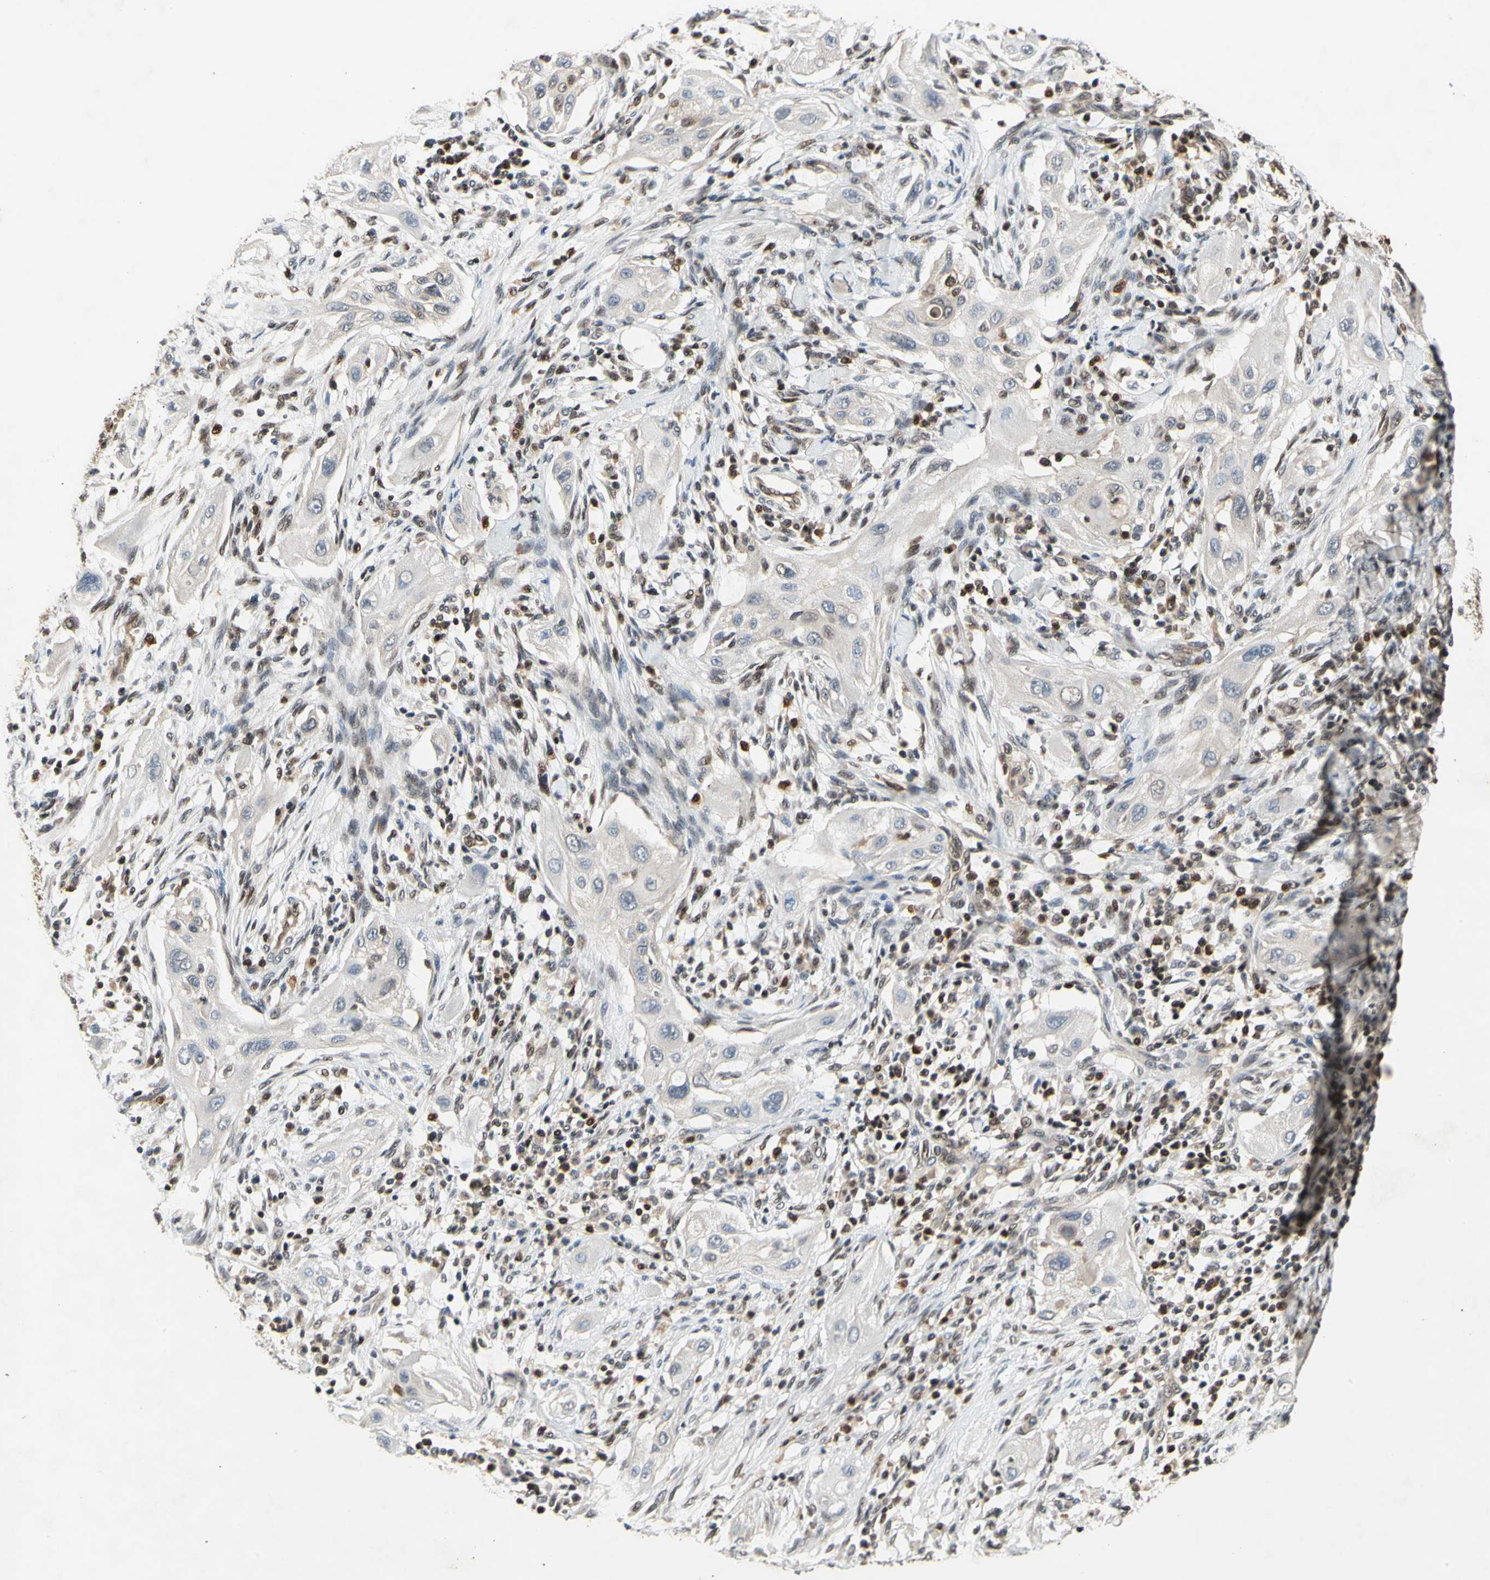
{"staining": {"intensity": "negative", "quantity": "none", "location": "none"}, "tissue": "lung cancer", "cell_type": "Tumor cells", "image_type": "cancer", "snomed": [{"axis": "morphology", "description": "Squamous cell carcinoma, NOS"}, {"axis": "topography", "description": "Lung"}], "caption": "Tumor cells are negative for protein expression in human lung squamous cell carcinoma.", "gene": "GSR", "patient": {"sex": "female", "age": 47}}